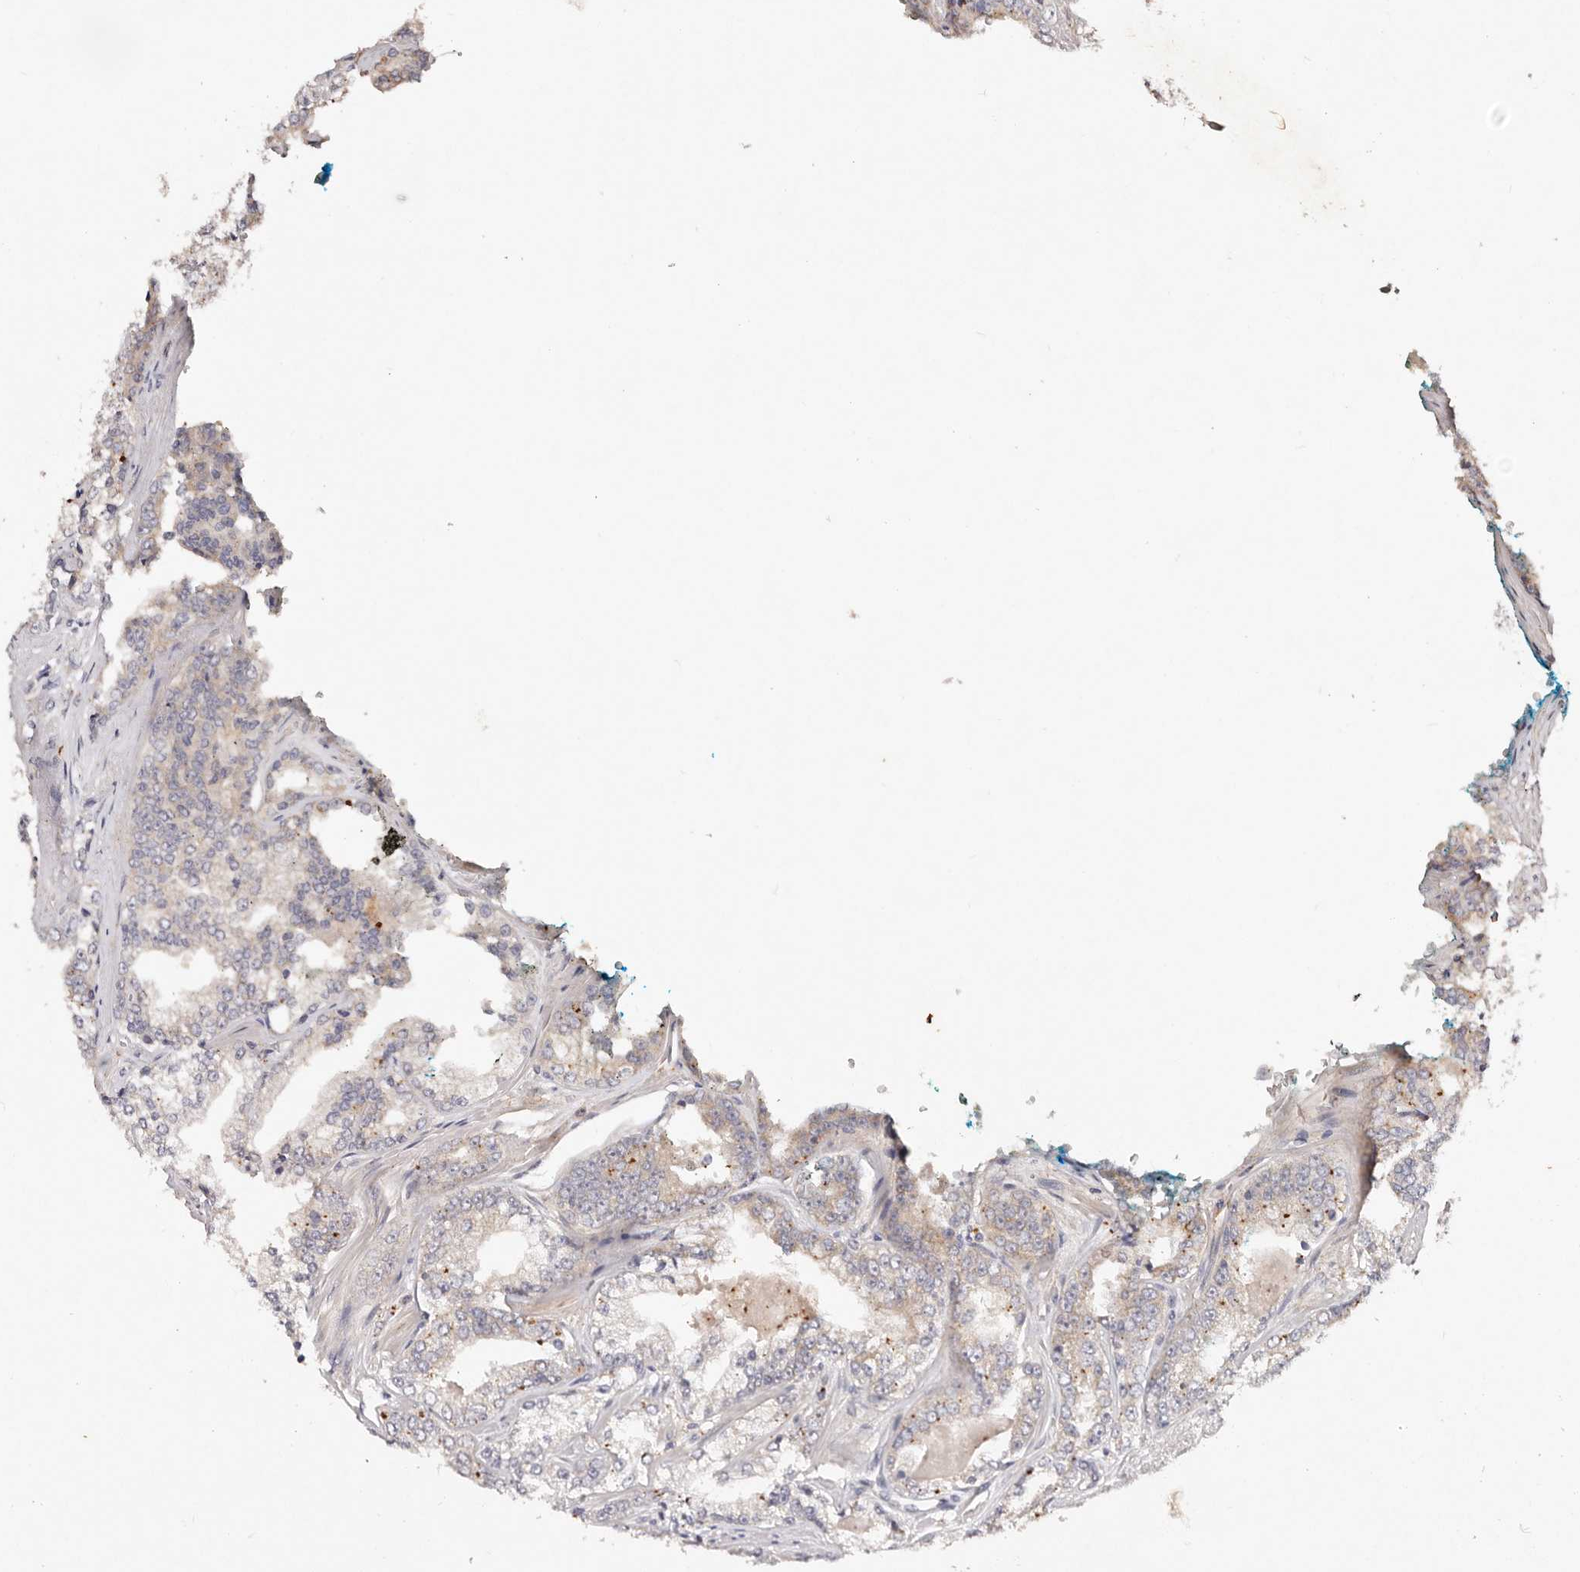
{"staining": {"intensity": "negative", "quantity": "none", "location": "none"}, "tissue": "prostate cancer", "cell_type": "Tumor cells", "image_type": "cancer", "snomed": [{"axis": "morphology", "description": "Adenocarcinoma, High grade"}, {"axis": "topography", "description": "Prostate"}], "caption": "IHC image of neoplastic tissue: human prostate cancer (high-grade adenocarcinoma) stained with DAB exhibits no significant protein expression in tumor cells.", "gene": "VIPAS39", "patient": {"sex": "male", "age": 71}}